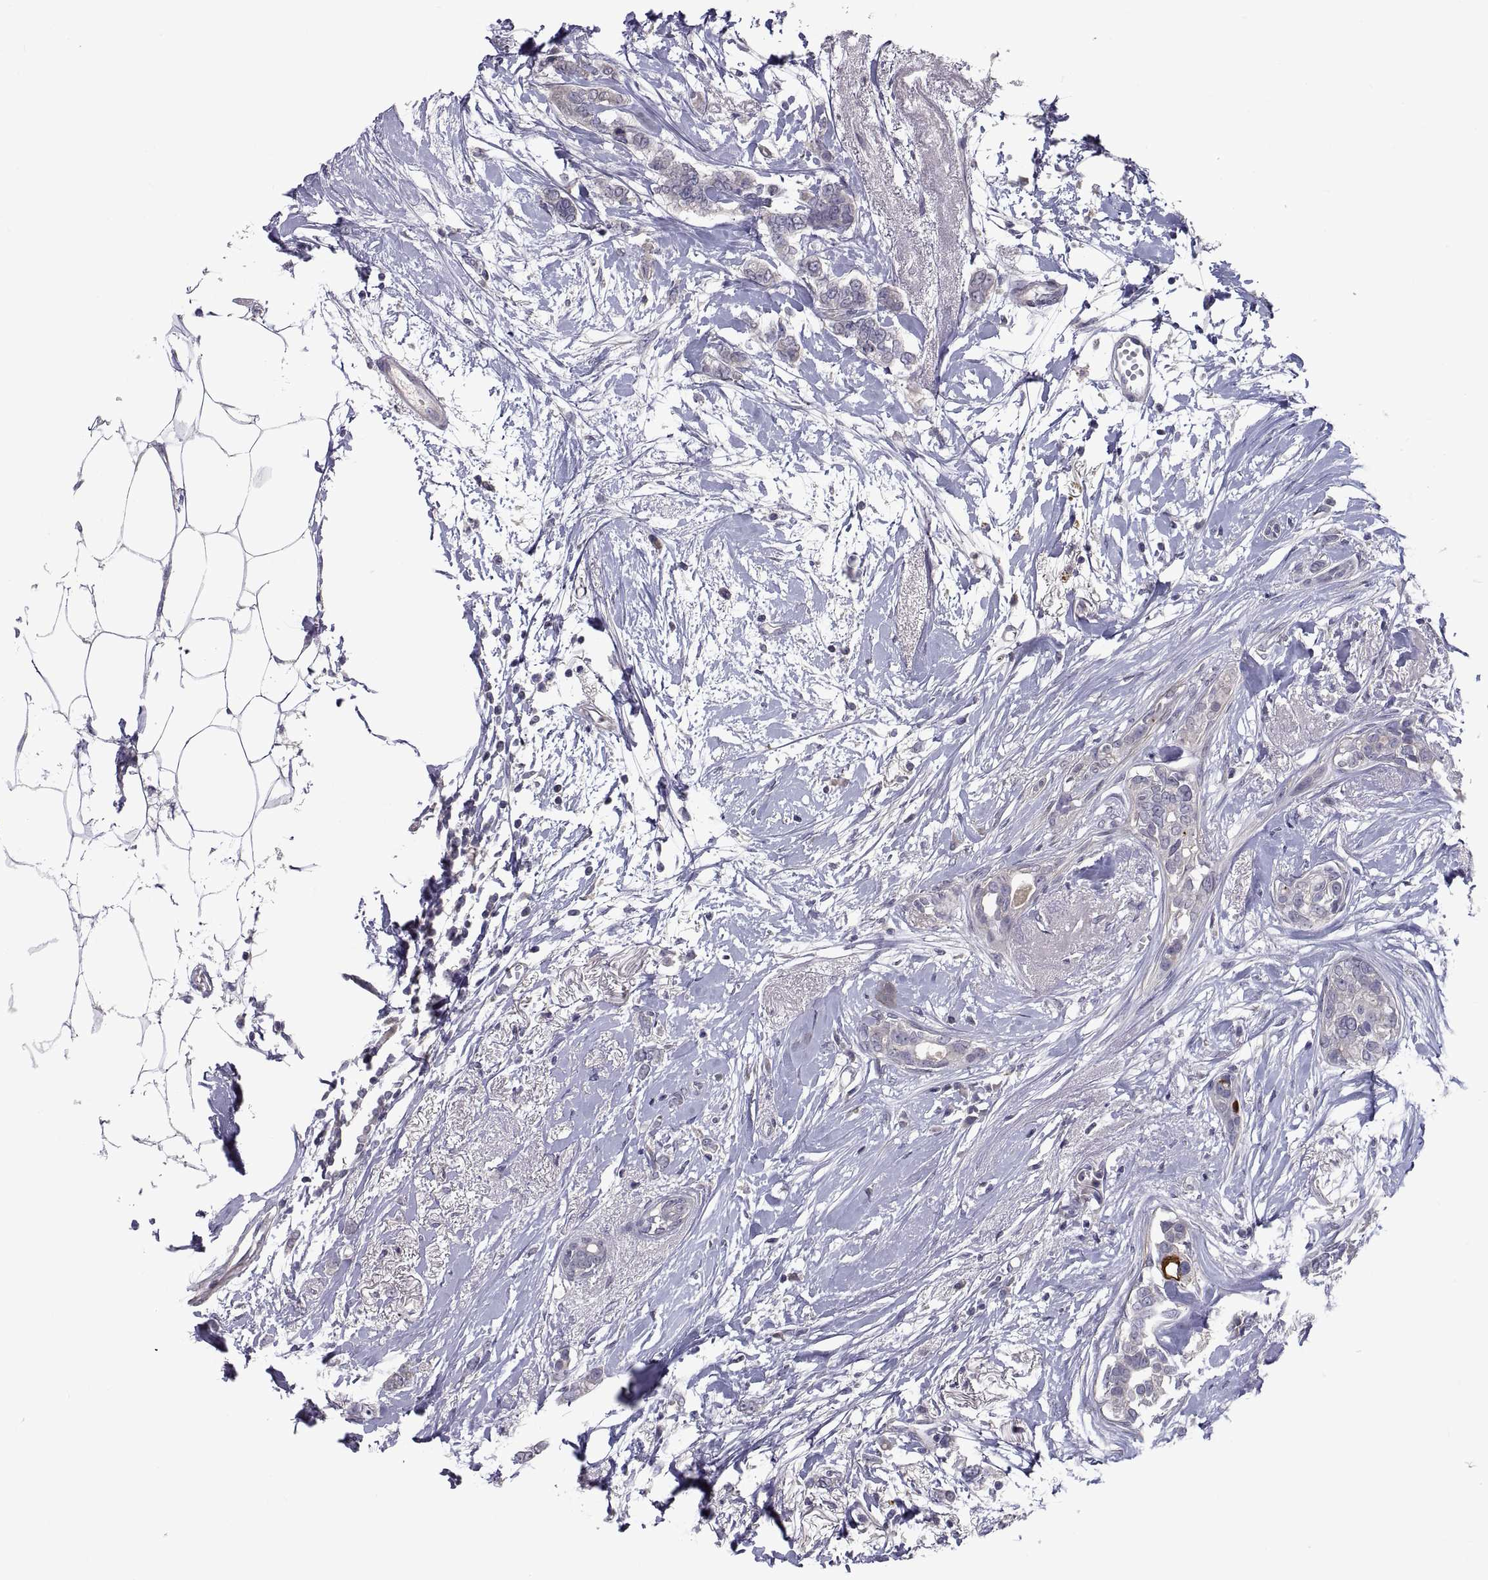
{"staining": {"intensity": "weak", "quantity": "<25%", "location": "cytoplasmic/membranous"}, "tissue": "breast cancer", "cell_type": "Tumor cells", "image_type": "cancer", "snomed": [{"axis": "morphology", "description": "Duct carcinoma"}, {"axis": "topography", "description": "Breast"}], "caption": "Immunohistochemistry photomicrograph of neoplastic tissue: human breast cancer stained with DAB (3,3'-diaminobenzidine) exhibits no significant protein expression in tumor cells.", "gene": "NPTX2", "patient": {"sex": "female", "age": 40}}